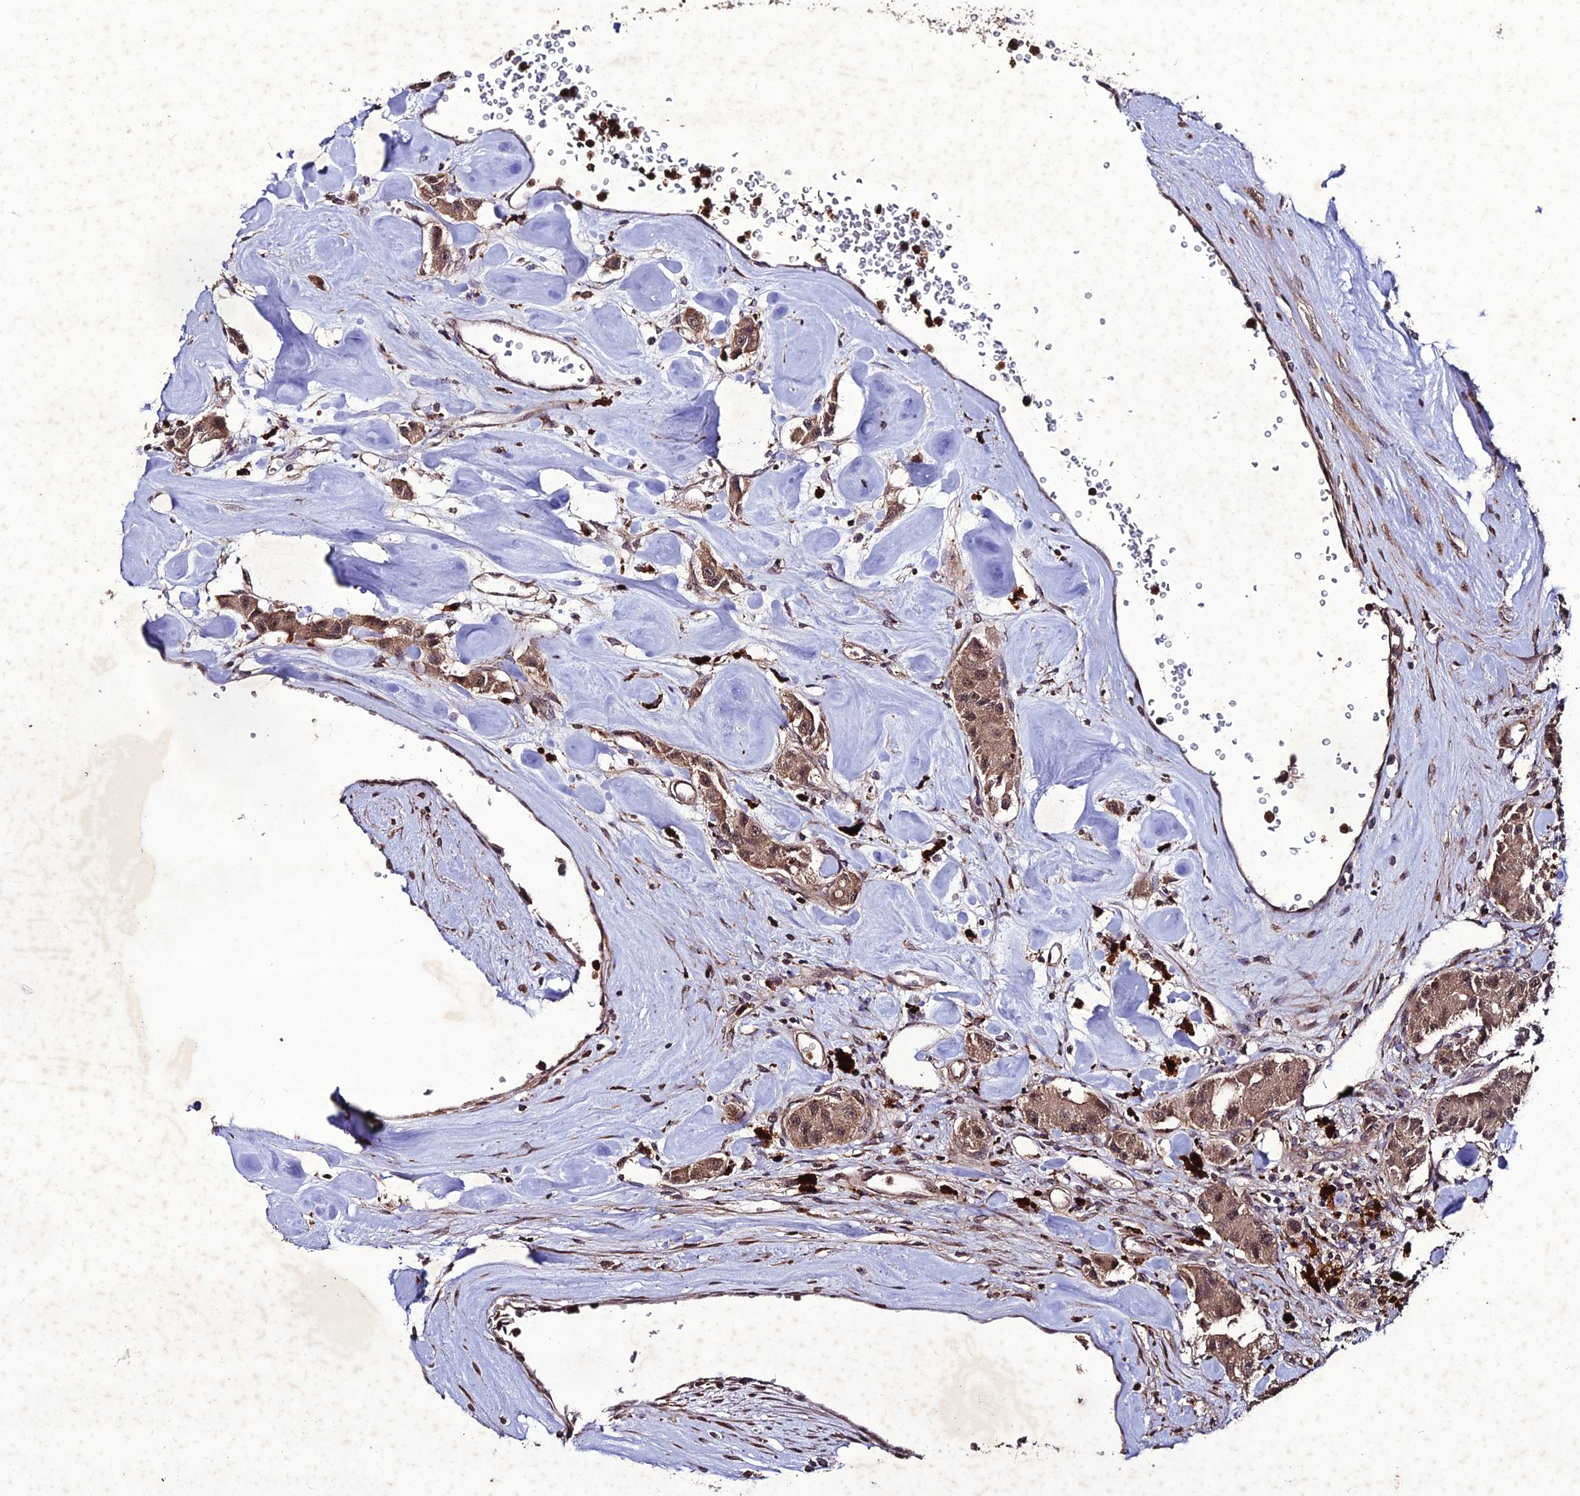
{"staining": {"intensity": "moderate", "quantity": ">75%", "location": "cytoplasmic/membranous,nuclear"}, "tissue": "carcinoid", "cell_type": "Tumor cells", "image_type": "cancer", "snomed": [{"axis": "morphology", "description": "Carcinoid, malignant, NOS"}, {"axis": "topography", "description": "Pancreas"}], "caption": "Moderate cytoplasmic/membranous and nuclear staining is seen in approximately >75% of tumor cells in malignant carcinoid.", "gene": "ZNF766", "patient": {"sex": "male", "age": 41}}